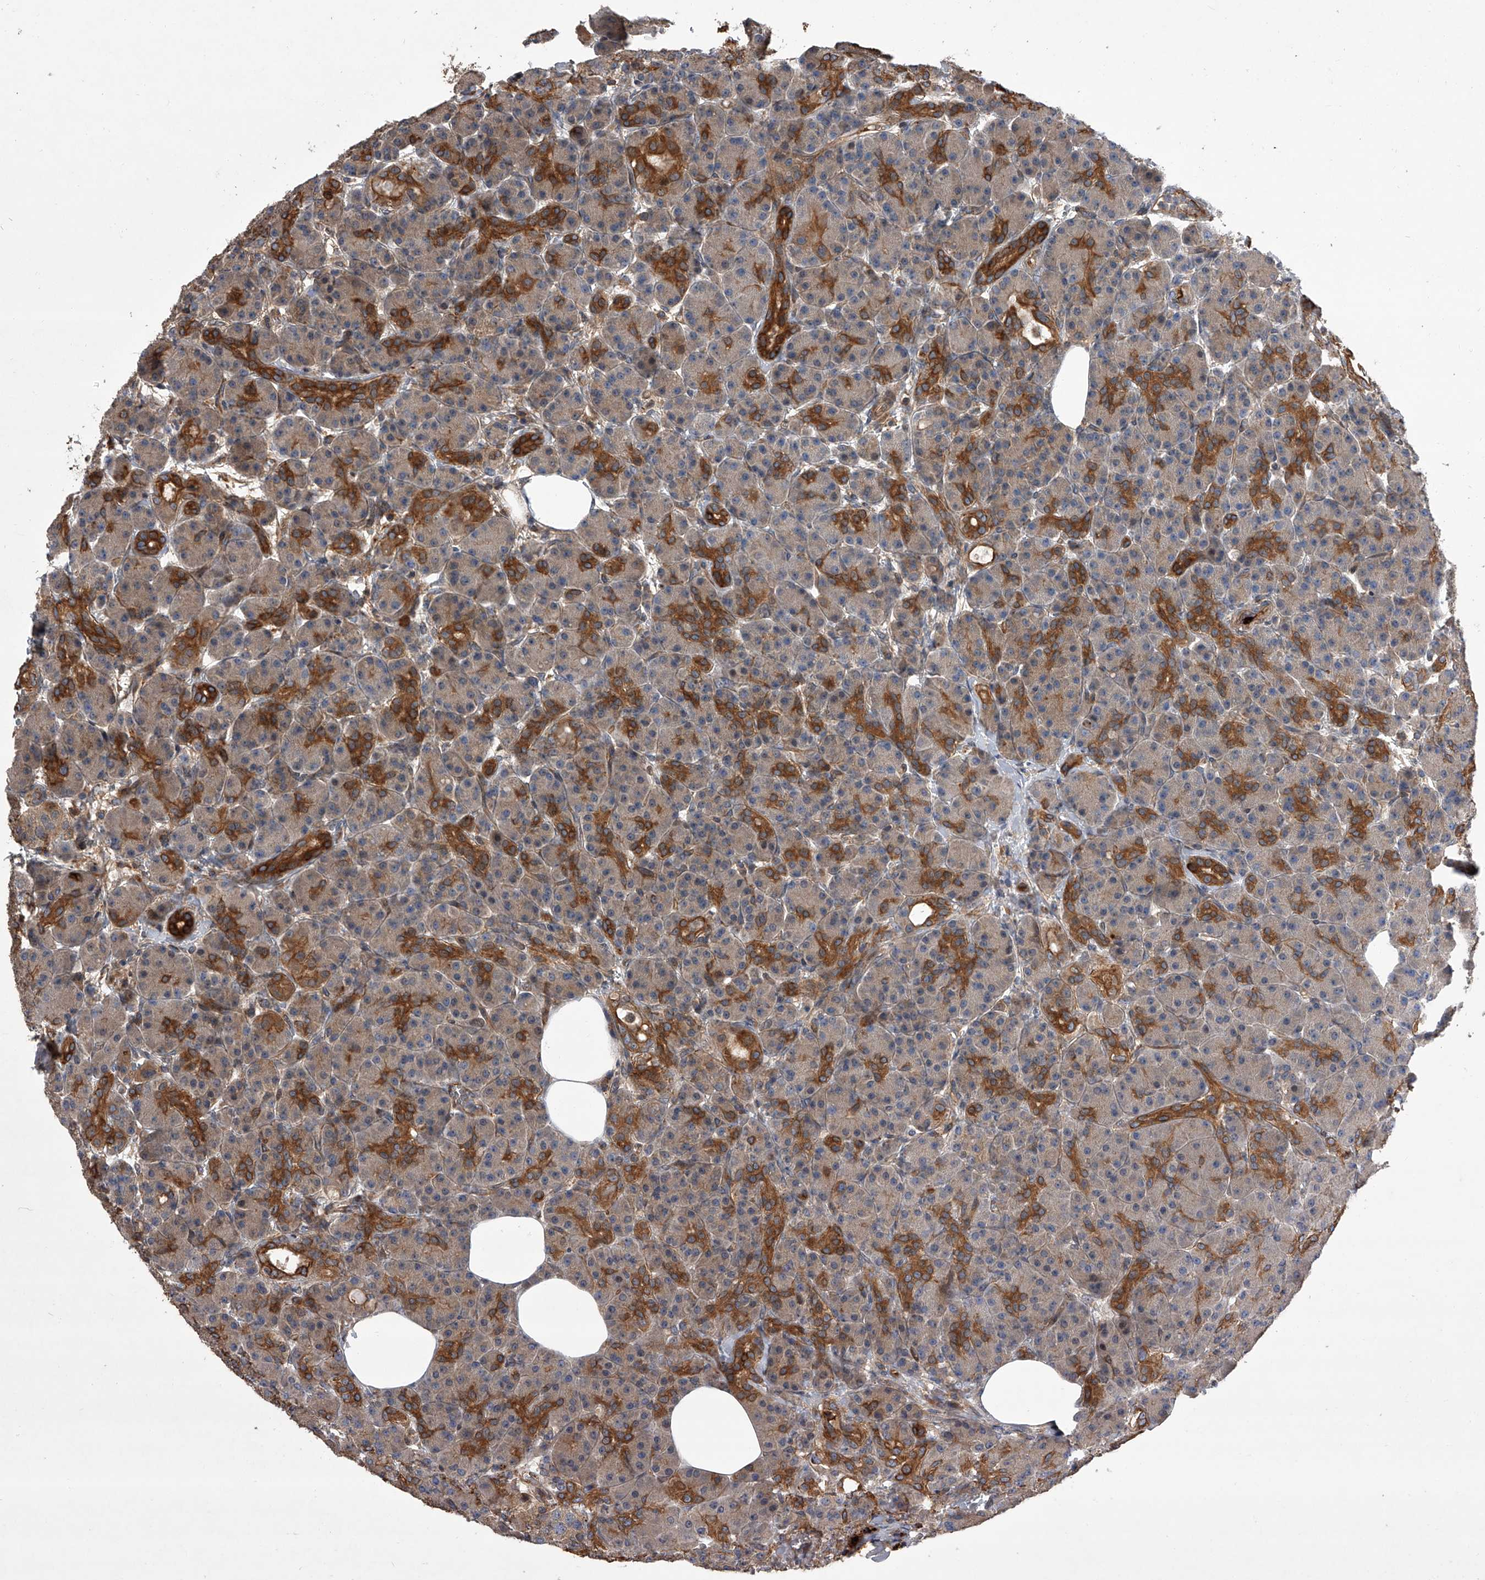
{"staining": {"intensity": "moderate", "quantity": "25%-75%", "location": "cytoplasmic/membranous"}, "tissue": "pancreas", "cell_type": "Exocrine glandular cells", "image_type": "normal", "snomed": [{"axis": "morphology", "description": "Normal tissue, NOS"}, {"axis": "topography", "description": "Pancreas"}], "caption": "Unremarkable pancreas demonstrates moderate cytoplasmic/membranous staining in about 25%-75% of exocrine glandular cells The protein of interest is shown in brown color, while the nuclei are stained blue..", "gene": "USP47", "patient": {"sex": "male", "age": 63}}